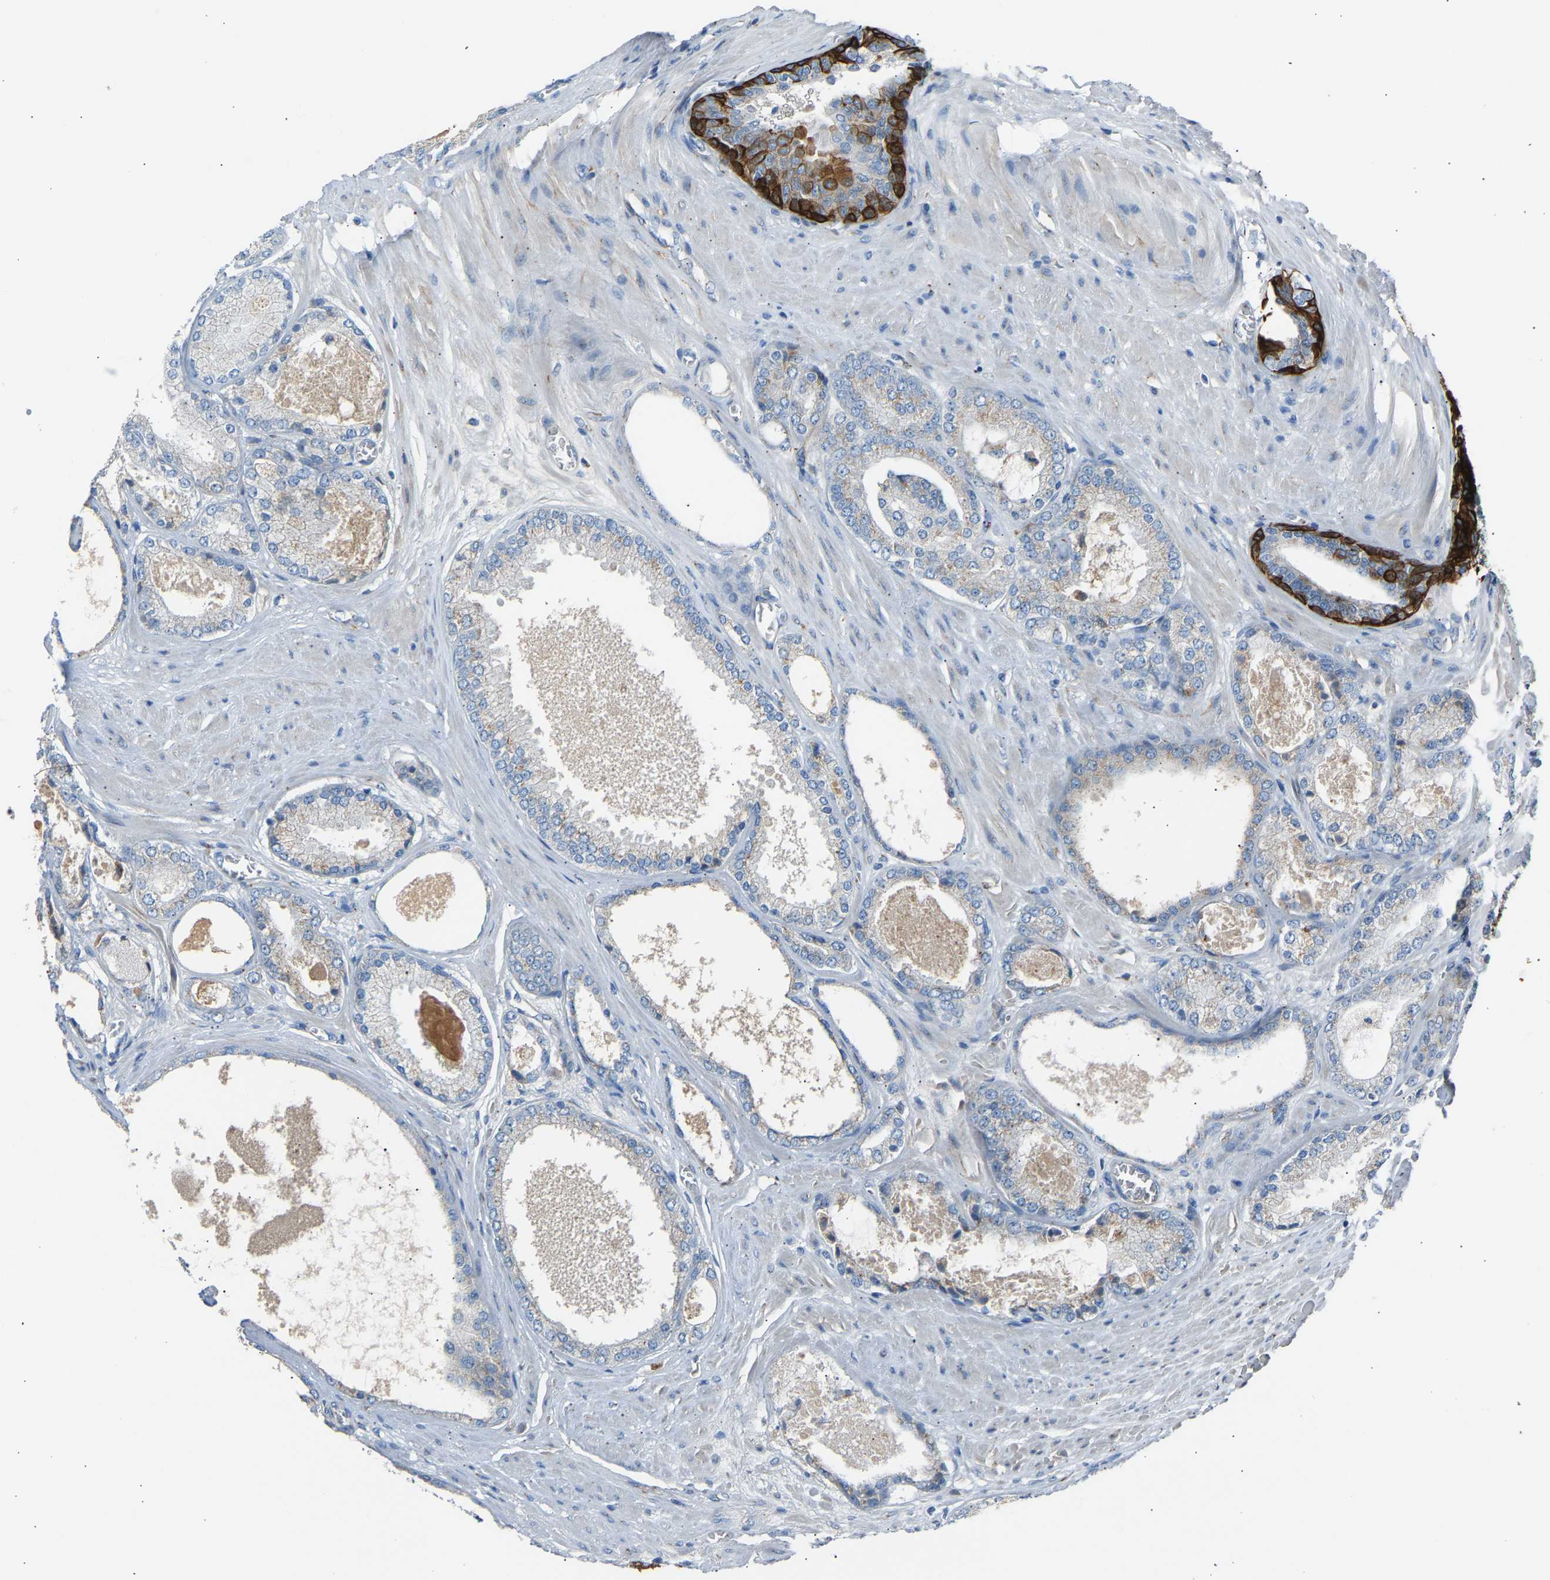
{"staining": {"intensity": "weak", "quantity": "<25%", "location": "cytoplasmic/membranous"}, "tissue": "prostate cancer", "cell_type": "Tumor cells", "image_type": "cancer", "snomed": [{"axis": "morphology", "description": "Adenocarcinoma, High grade"}, {"axis": "topography", "description": "Prostate"}], "caption": "DAB (3,3'-diaminobenzidine) immunohistochemical staining of human high-grade adenocarcinoma (prostate) reveals no significant positivity in tumor cells.", "gene": "CYREN", "patient": {"sex": "male", "age": 65}}